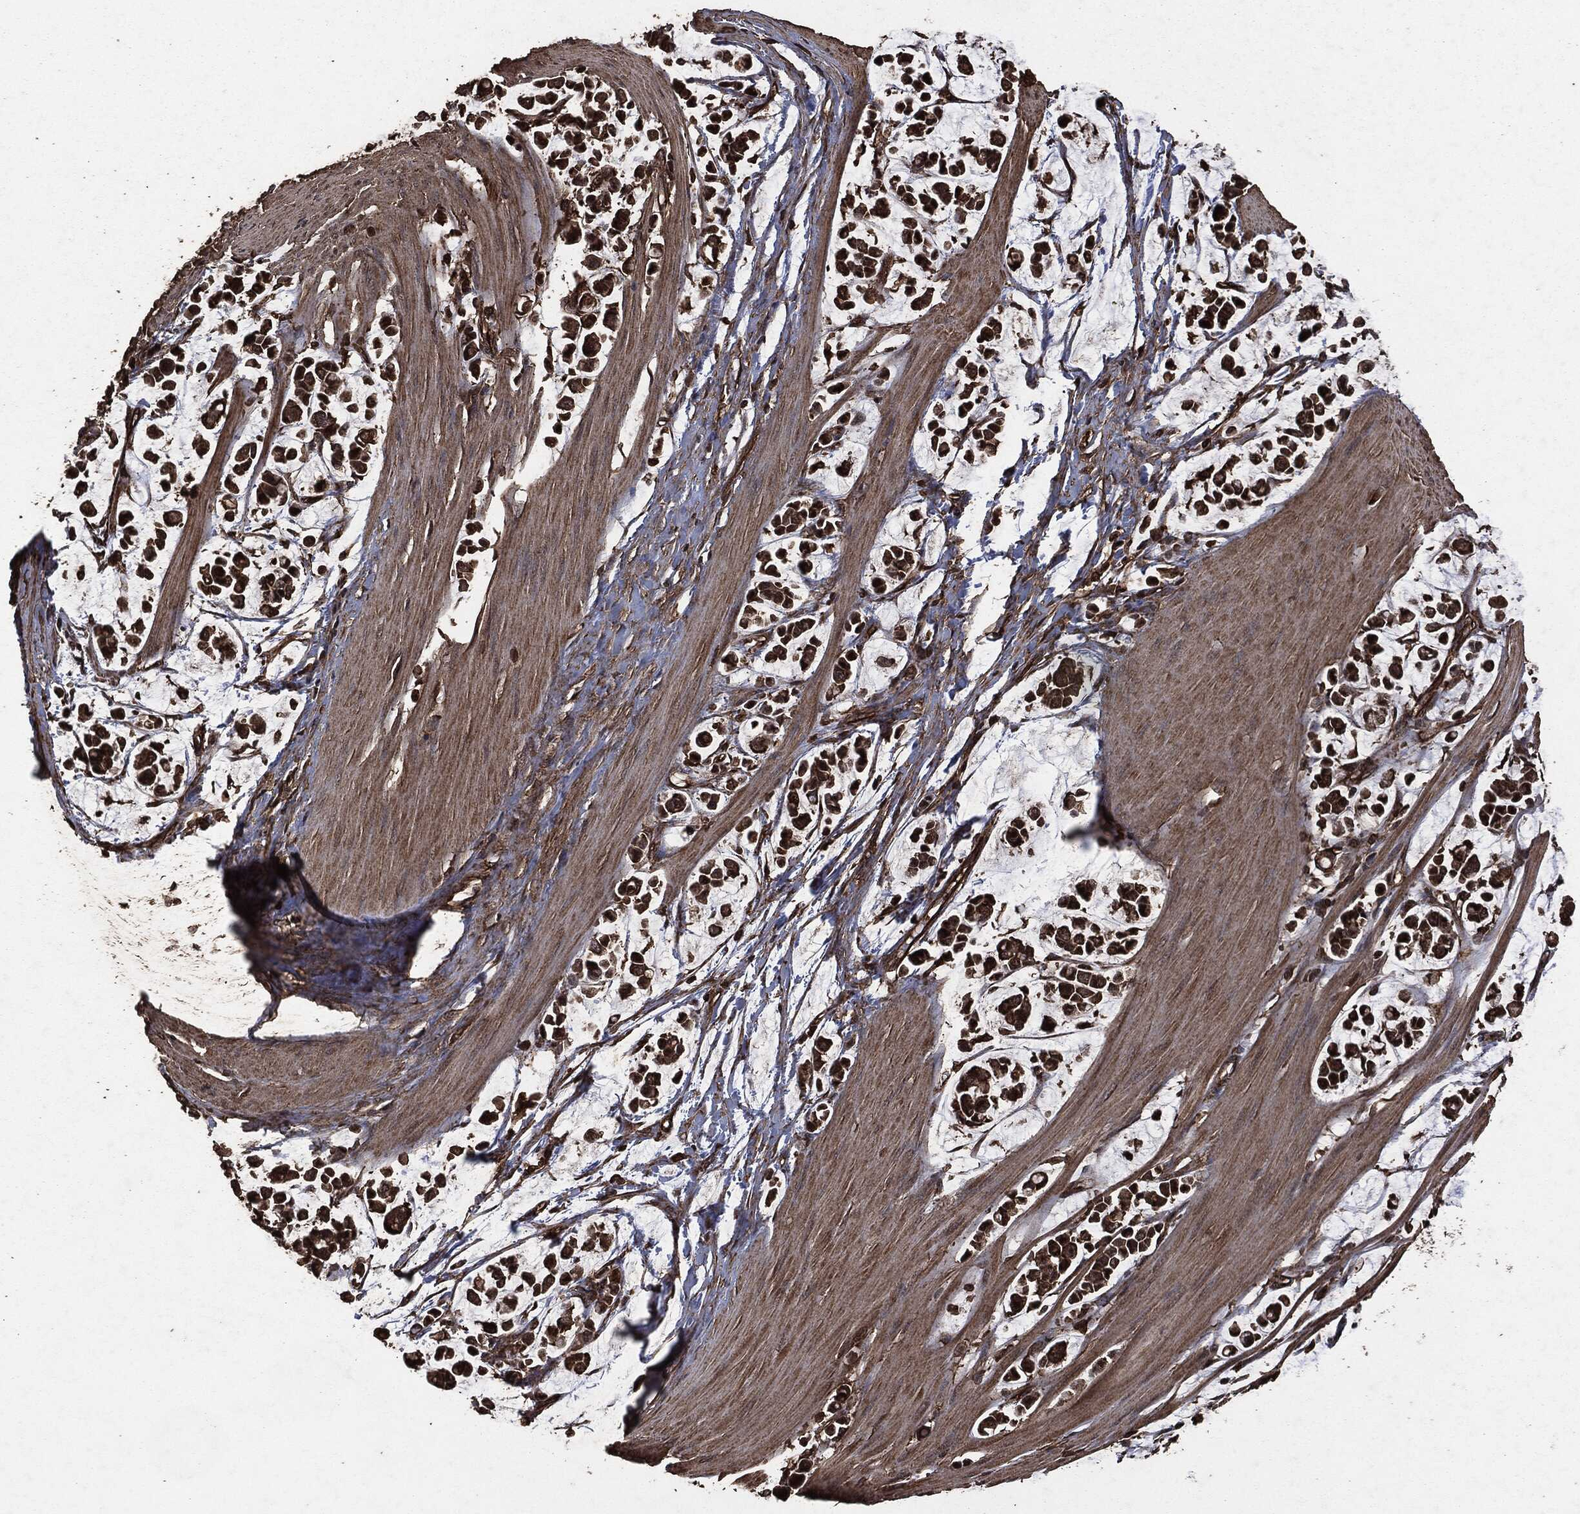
{"staining": {"intensity": "strong", "quantity": "25%-75%", "location": "cytoplasmic/membranous"}, "tissue": "stomach cancer", "cell_type": "Tumor cells", "image_type": "cancer", "snomed": [{"axis": "morphology", "description": "Adenocarcinoma, NOS"}, {"axis": "topography", "description": "Stomach"}], "caption": "Strong cytoplasmic/membranous protein expression is present in approximately 25%-75% of tumor cells in stomach cancer.", "gene": "HRAS", "patient": {"sex": "male", "age": 82}}